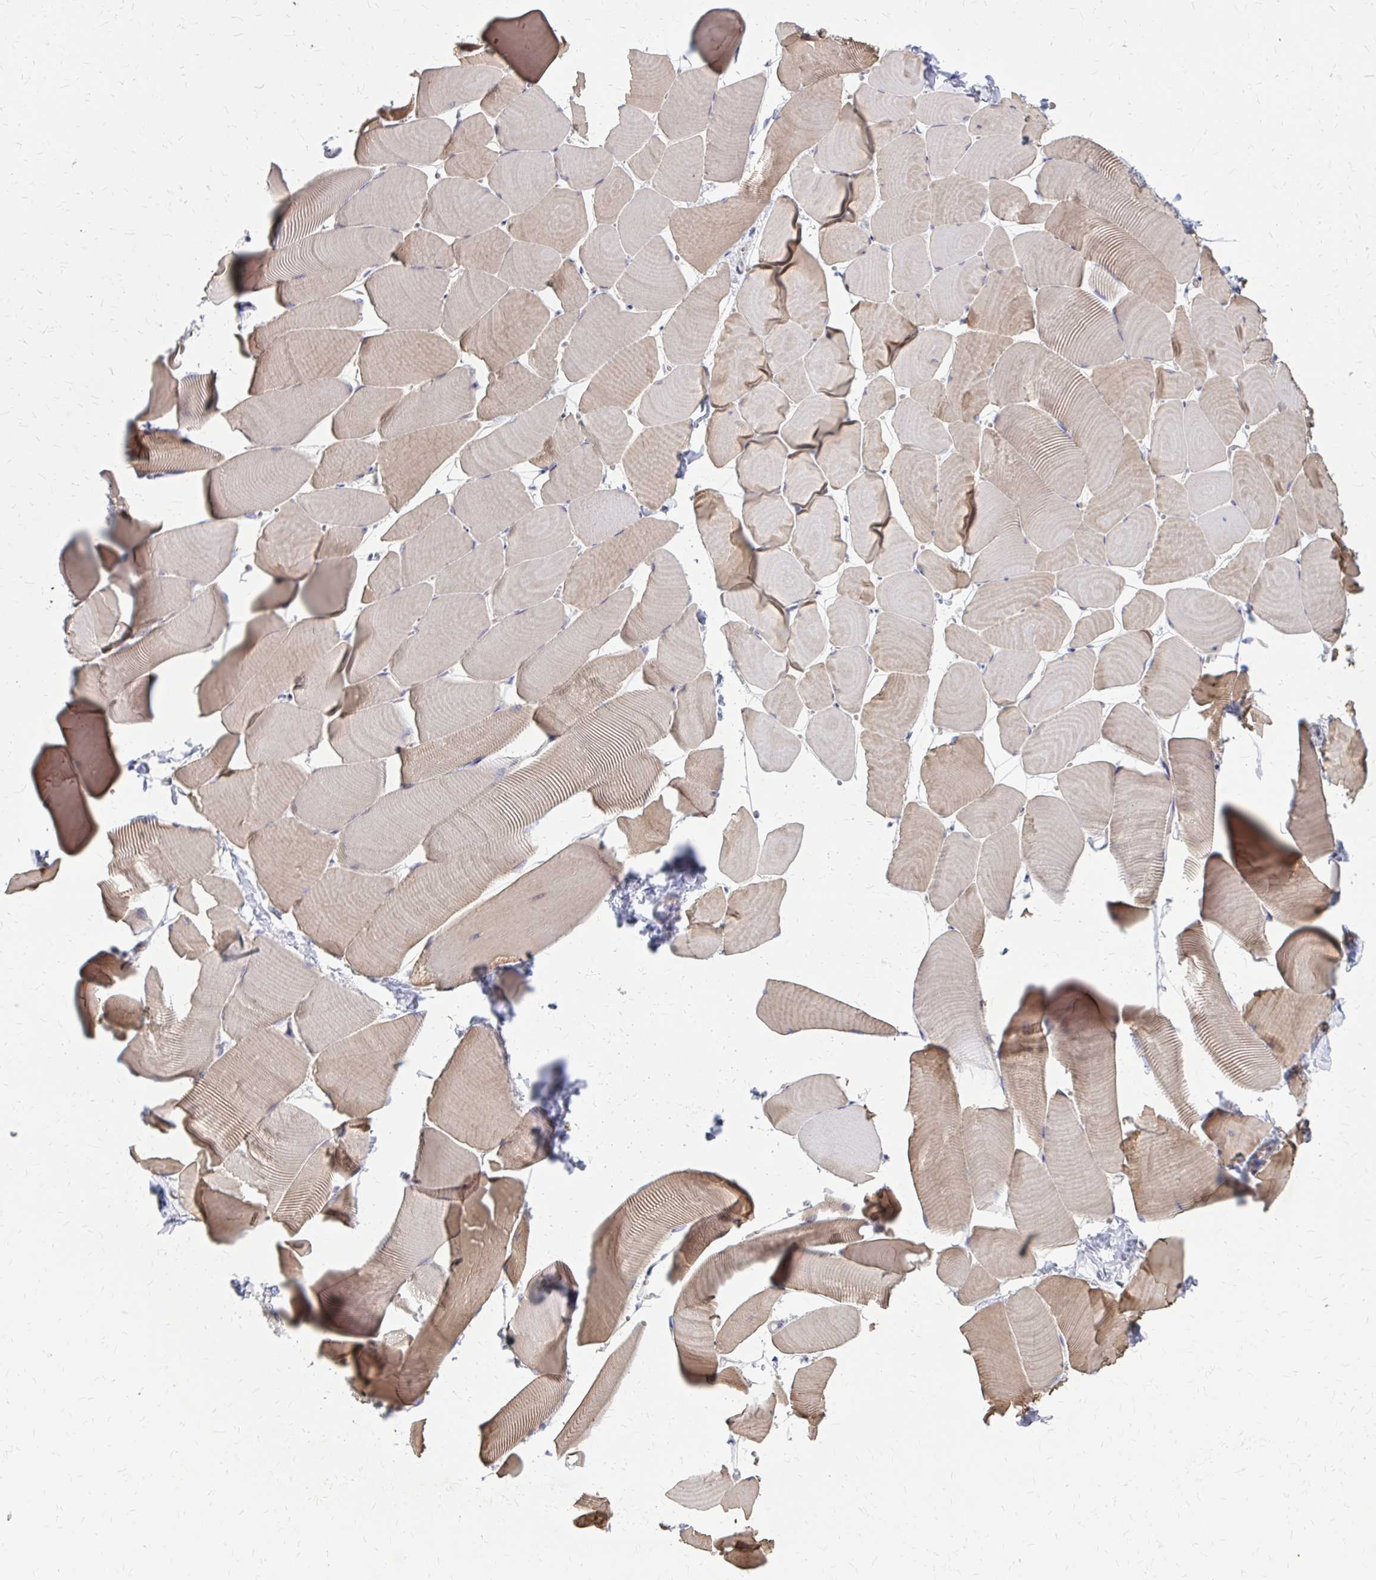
{"staining": {"intensity": "weak", "quantity": "25%-75%", "location": "cytoplasmic/membranous"}, "tissue": "skeletal muscle", "cell_type": "Myocytes", "image_type": "normal", "snomed": [{"axis": "morphology", "description": "Normal tissue, NOS"}, {"axis": "topography", "description": "Skeletal muscle"}], "caption": "Immunohistochemistry histopathology image of unremarkable skeletal muscle: human skeletal muscle stained using immunohistochemistry (IHC) shows low levels of weak protein expression localized specifically in the cytoplasmic/membranous of myocytes, appearing as a cytoplasmic/membranous brown color.", "gene": "GLYATL2", "patient": {"sex": "male", "age": 25}}